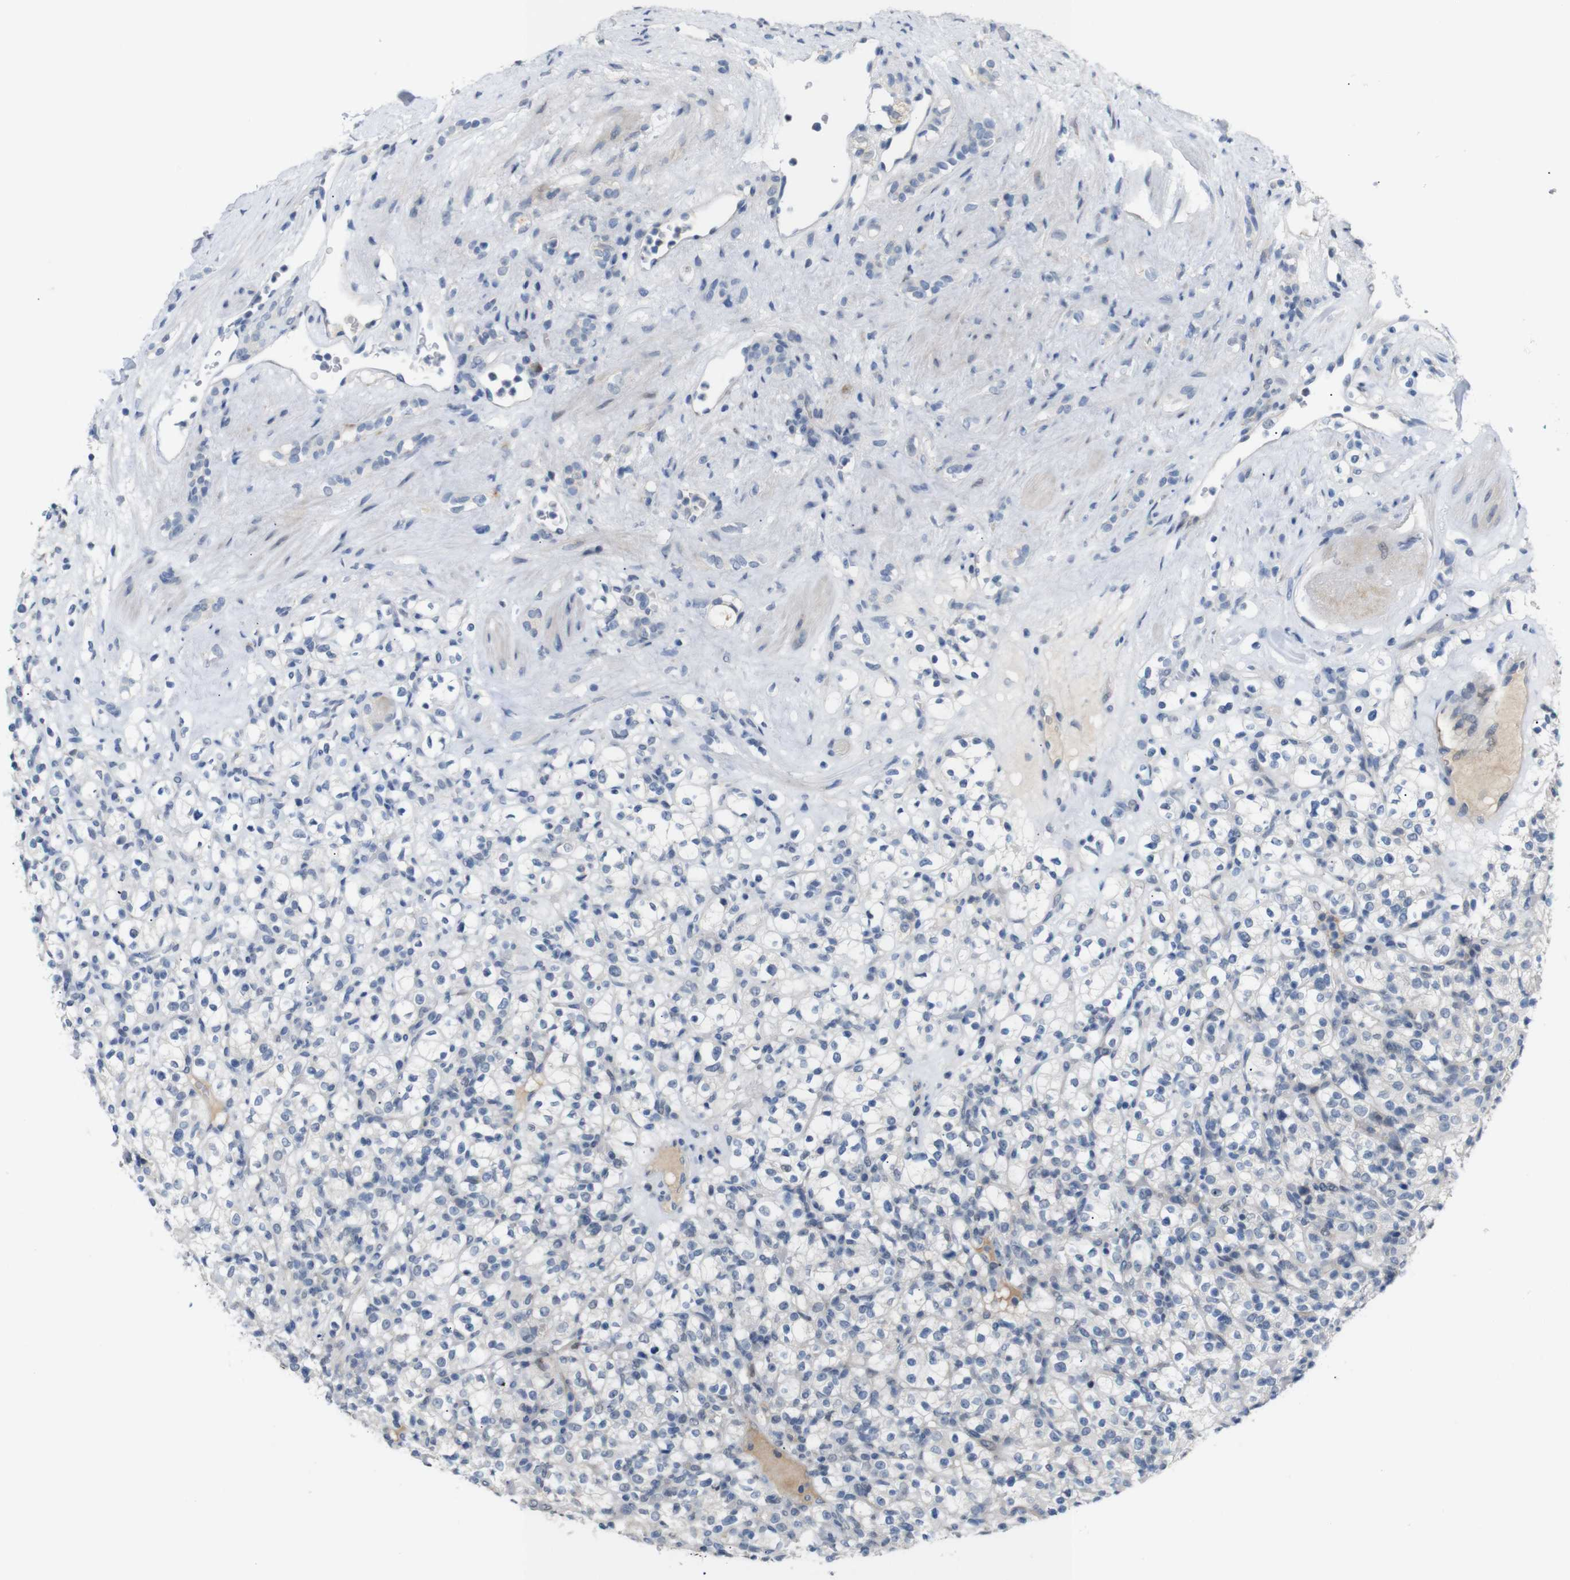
{"staining": {"intensity": "negative", "quantity": "none", "location": "none"}, "tissue": "renal cancer", "cell_type": "Tumor cells", "image_type": "cancer", "snomed": [{"axis": "morphology", "description": "Normal tissue, NOS"}, {"axis": "morphology", "description": "Adenocarcinoma, NOS"}, {"axis": "topography", "description": "Kidney"}], "caption": "Protein analysis of adenocarcinoma (renal) displays no significant positivity in tumor cells.", "gene": "CHRM5", "patient": {"sex": "female", "age": 72}}